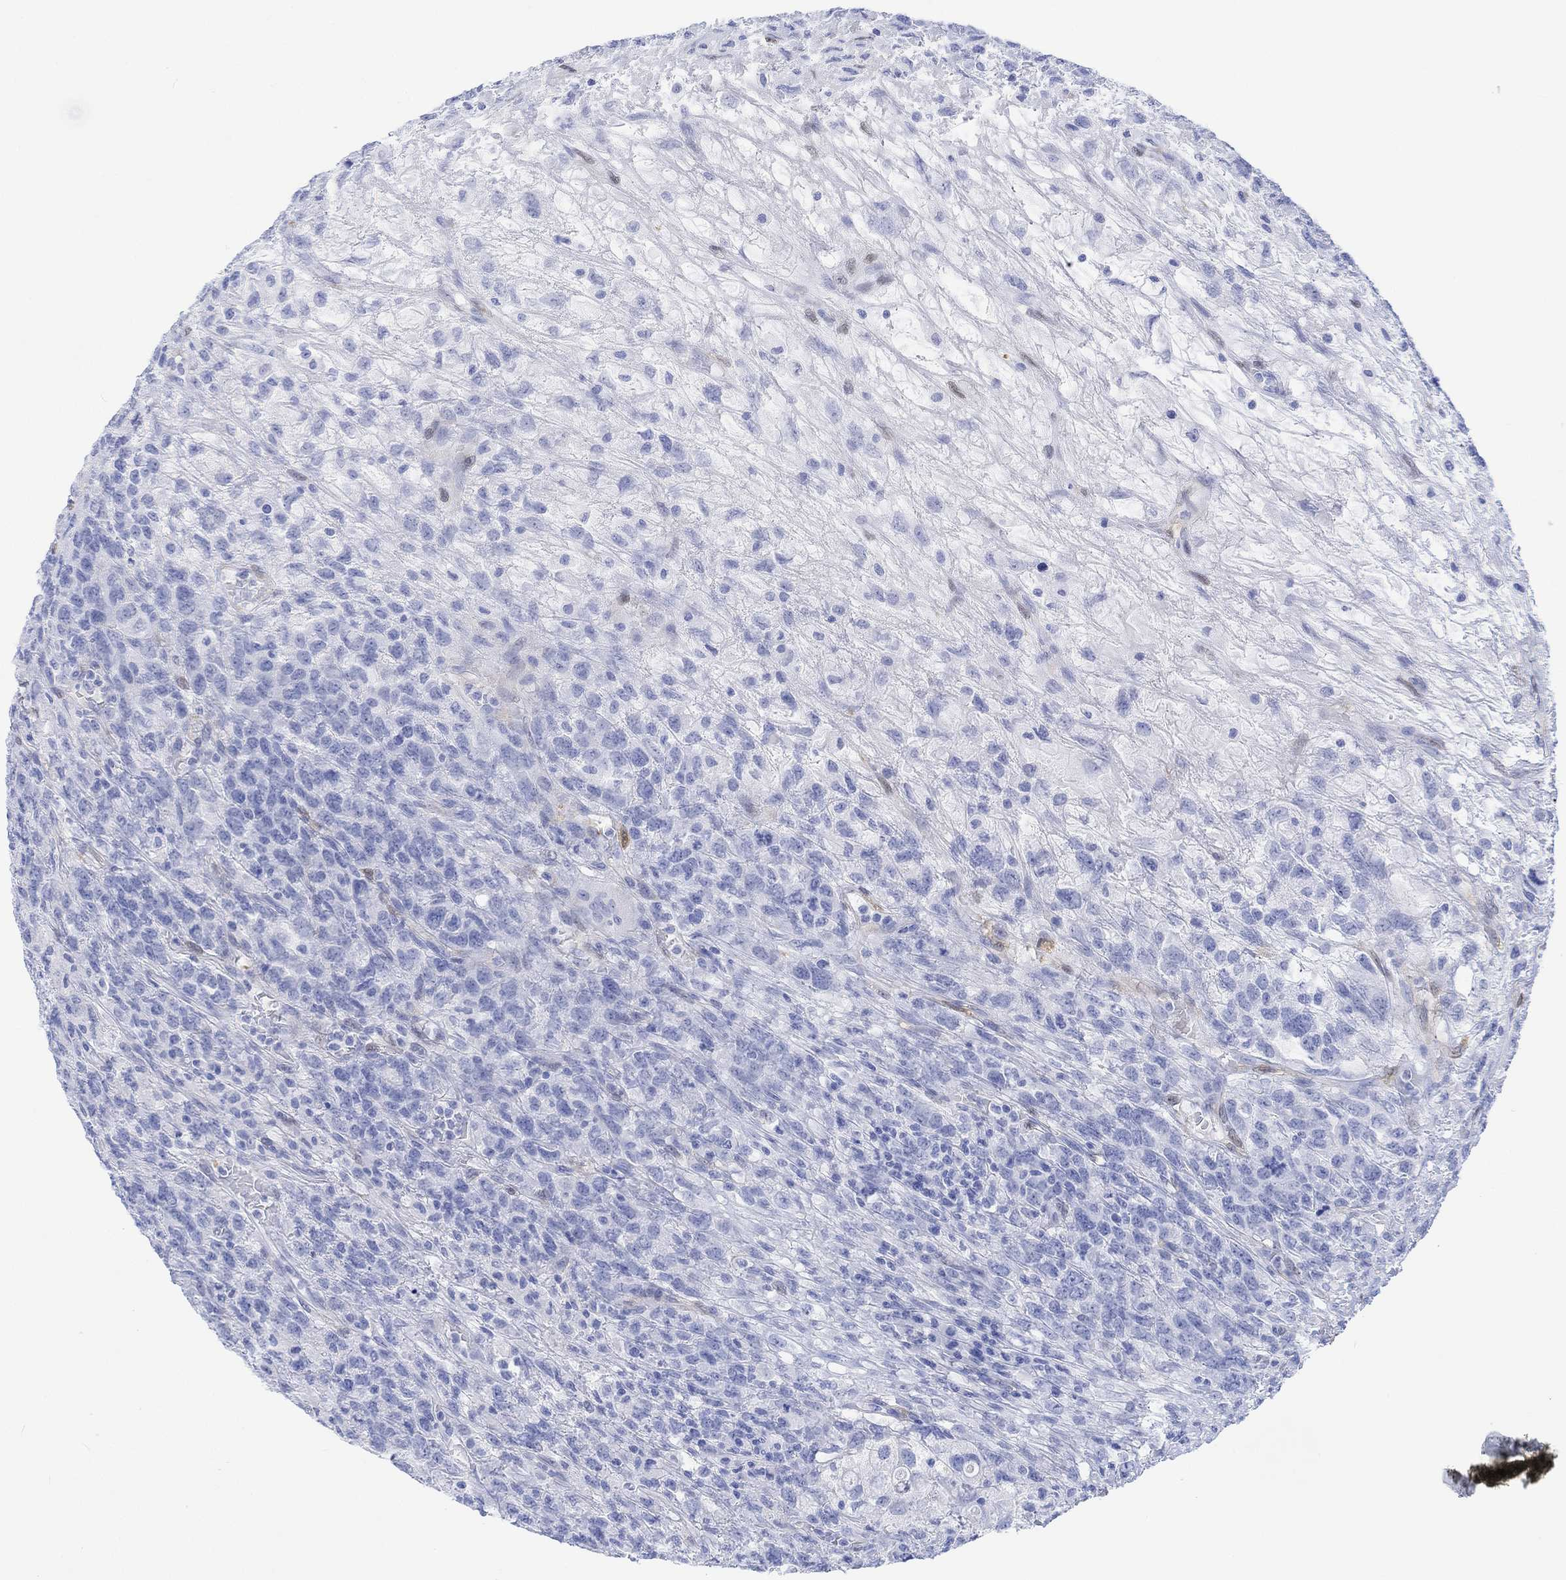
{"staining": {"intensity": "negative", "quantity": "none", "location": "none"}, "tissue": "testis cancer", "cell_type": "Tumor cells", "image_type": "cancer", "snomed": [{"axis": "morphology", "description": "Seminoma, NOS"}, {"axis": "topography", "description": "Testis"}], "caption": "Testis cancer (seminoma) stained for a protein using immunohistochemistry (IHC) shows no positivity tumor cells.", "gene": "TPPP3", "patient": {"sex": "male", "age": 52}}